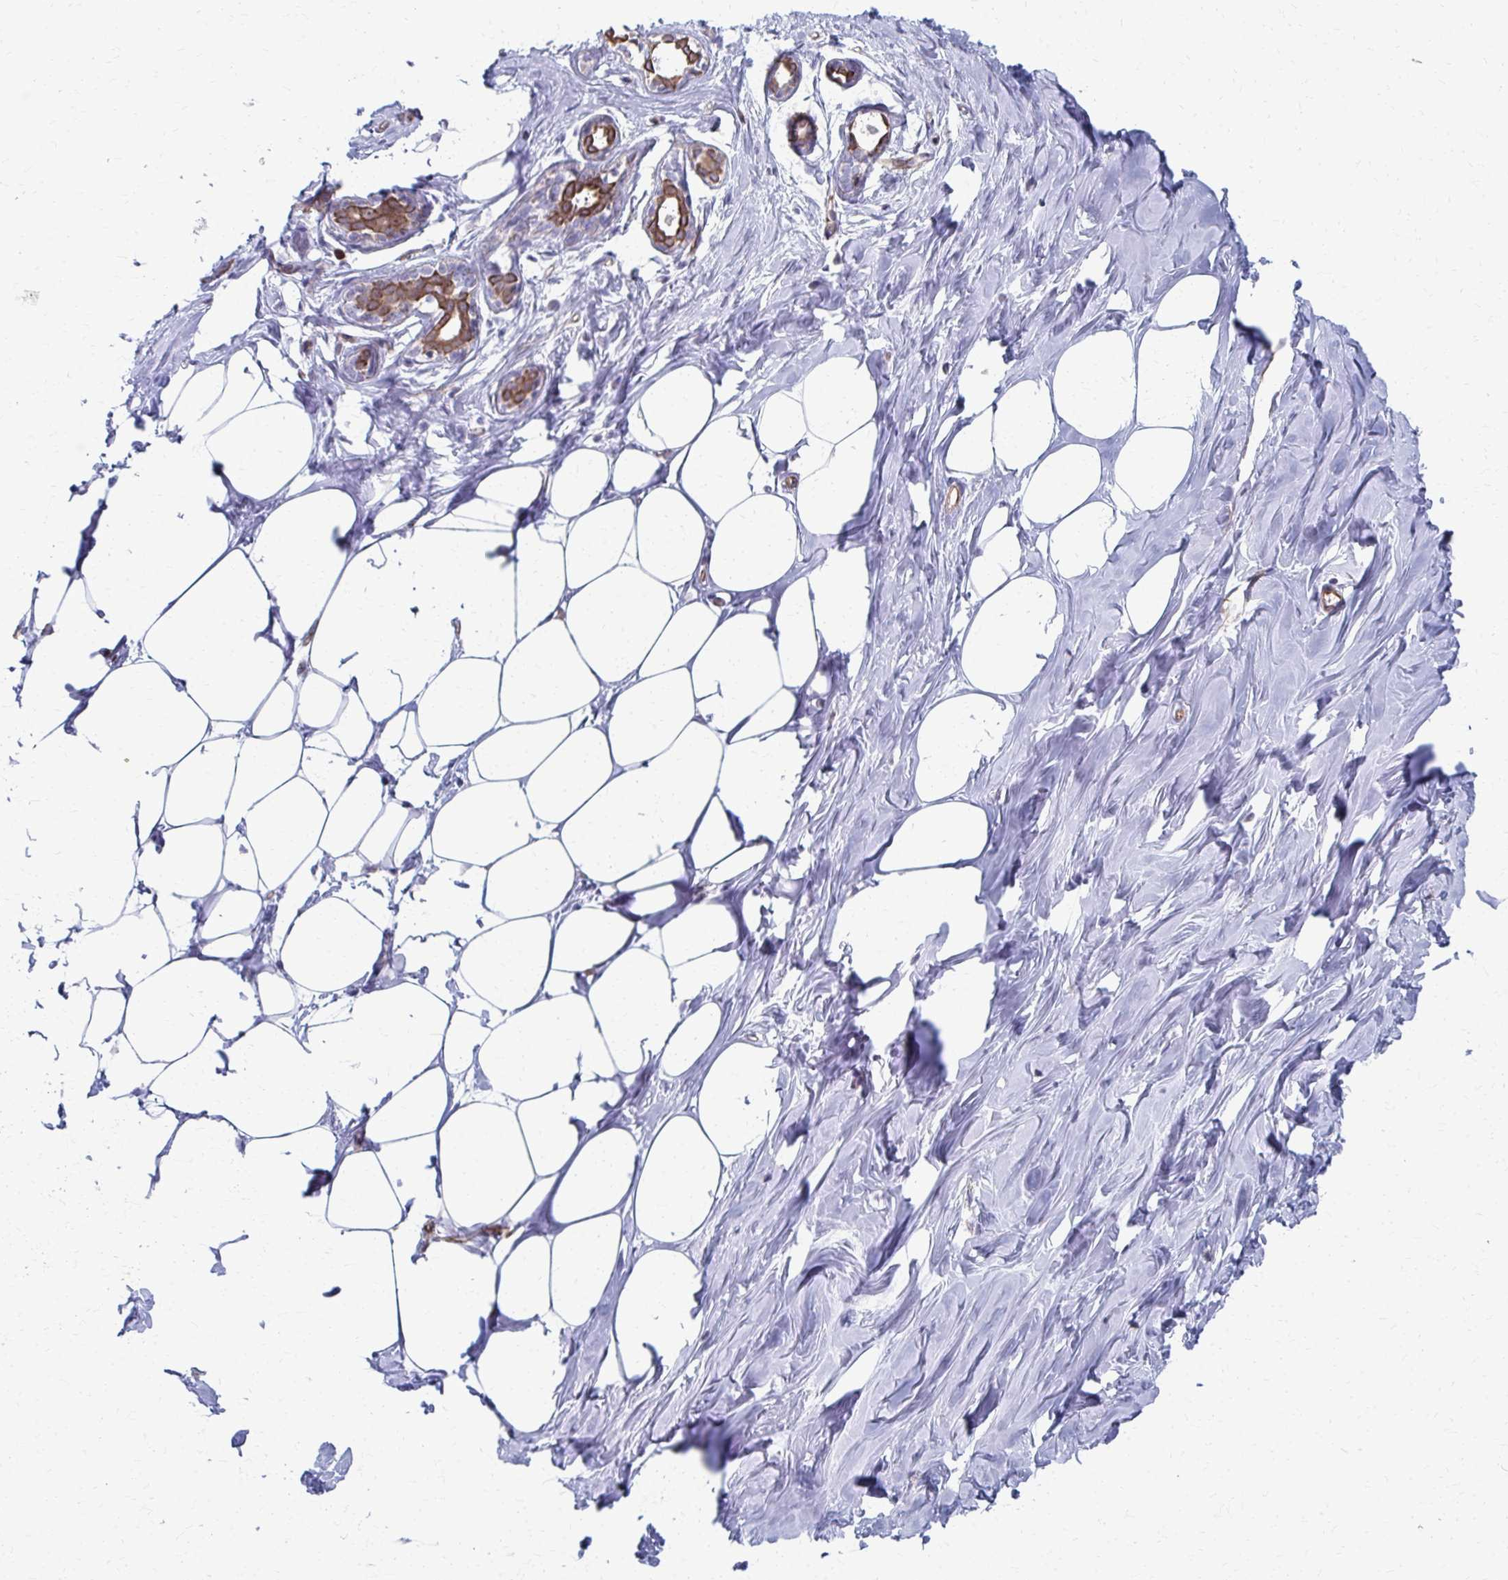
{"staining": {"intensity": "negative", "quantity": "none", "location": "none"}, "tissue": "breast", "cell_type": "Adipocytes", "image_type": "normal", "snomed": [{"axis": "morphology", "description": "Normal tissue, NOS"}, {"axis": "topography", "description": "Breast"}], "caption": "This is a photomicrograph of immunohistochemistry (IHC) staining of unremarkable breast, which shows no expression in adipocytes.", "gene": "FAHD1", "patient": {"sex": "female", "age": 27}}